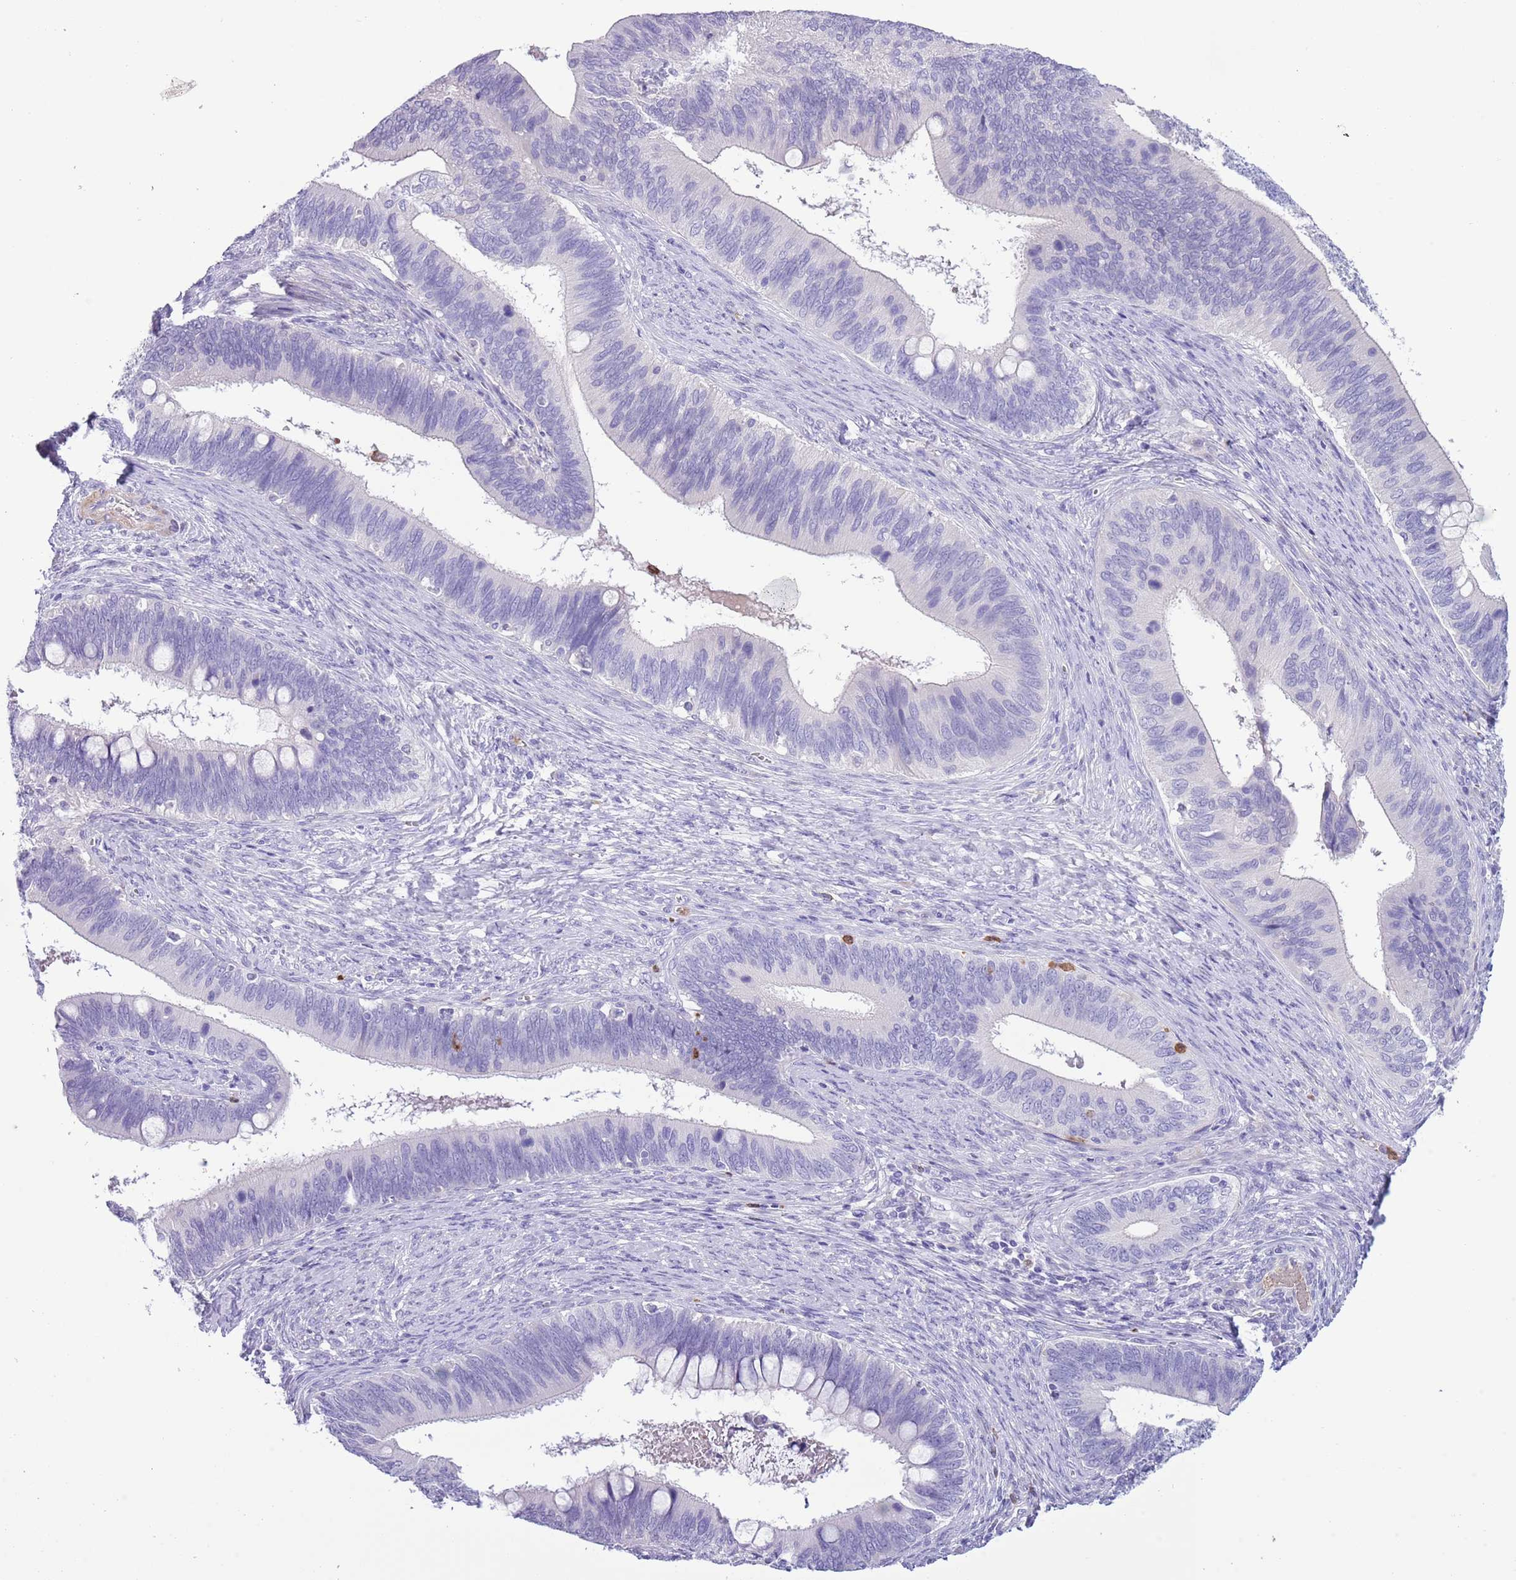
{"staining": {"intensity": "negative", "quantity": "none", "location": "none"}, "tissue": "cervical cancer", "cell_type": "Tumor cells", "image_type": "cancer", "snomed": [{"axis": "morphology", "description": "Adenocarcinoma, NOS"}, {"axis": "topography", "description": "Cervix"}], "caption": "The immunohistochemistry photomicrograph has no significant staining in tumor cells of adenocarcinoma (cervical) tissue.", "gene": "OR6M1", "patient": {"sex": "female", "age": 42}}